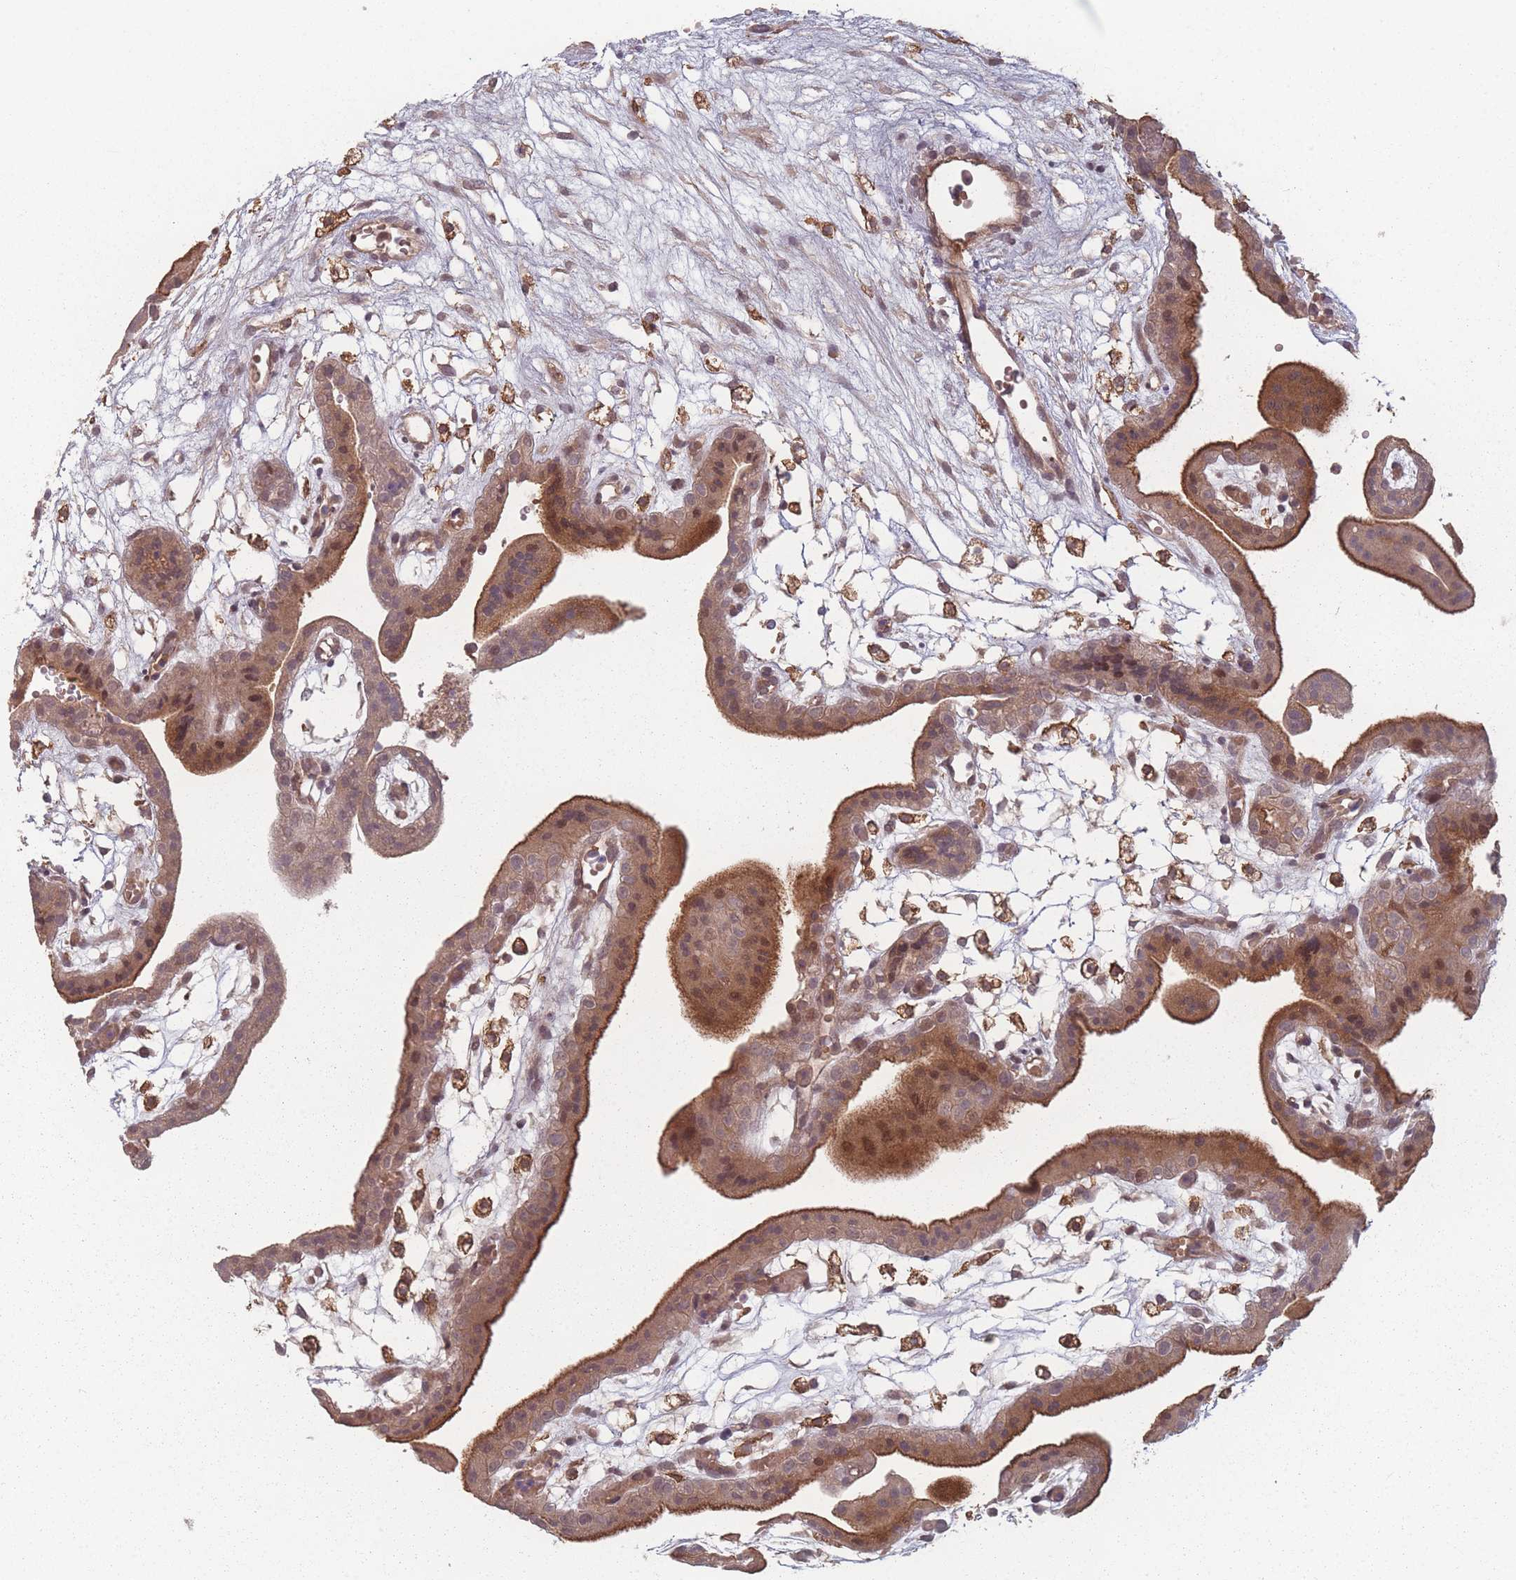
{"staining": {"intensity": "moderate", "quantity": ">75%", "location": "cytoplasmic/membranous"}, "tissue": "placenta", "cell_type": "Trophoblastic cells", "image_type": "normal", "snomed": [{"axis": "morphology", "description": "Normal tissue, NOS"}, {"axis": "topography", "description": "Placenta"}], "caption": "DAB immunohistochemical staining of normal placenta demonstrates moderate cytoplasmic/membranous protein positivity in approximately >75% of trophoblastic cells.", "gene": "HAGH", "patient": {"sex": "female", "age": 18}}